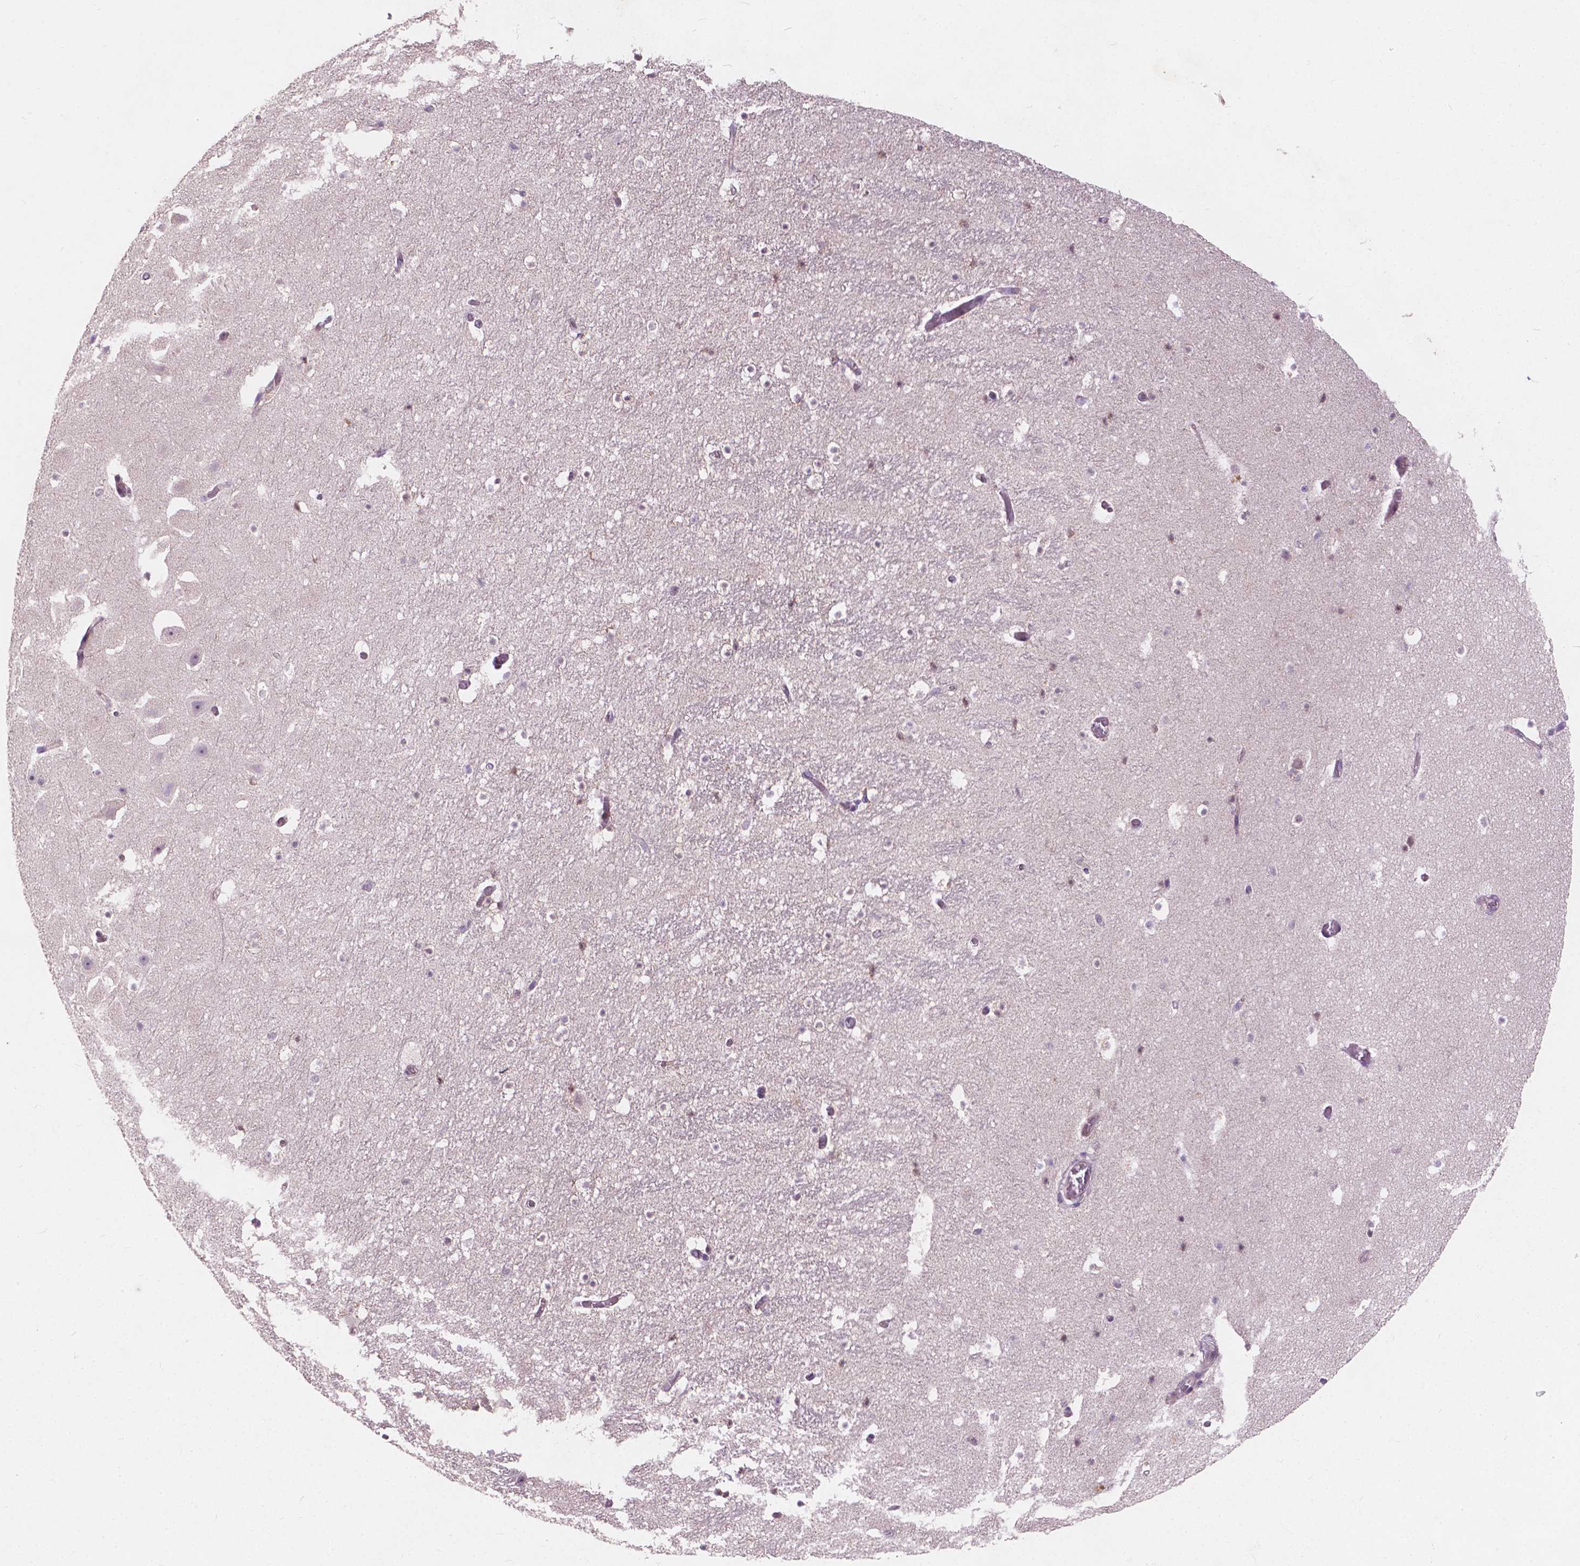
{"staining": {"intensity": "weak", "quantity": "<25%", "location": "nuclear"}, "tissue": "hippocampus", "cell_type": "Glial cells", "image_type": "normal", "snomed": [{"axis": "morphology", "description": "Normal tissue, NOS"}, {"axis": "topography", "description": "Hippocampus"}], "caption": "Immunohistochemistry (IHC) histopathology image of normal hippocampus stained for a protein (brown), which shows no positivity in glial cells. Brightfield microscopy of immunohistochemistry (IHC) stained with DAB (brown) and hematoxylin (blue), captured at high magnification.", "gene": "DUSP16", "patient": {"sex": "male", "age": 26}}